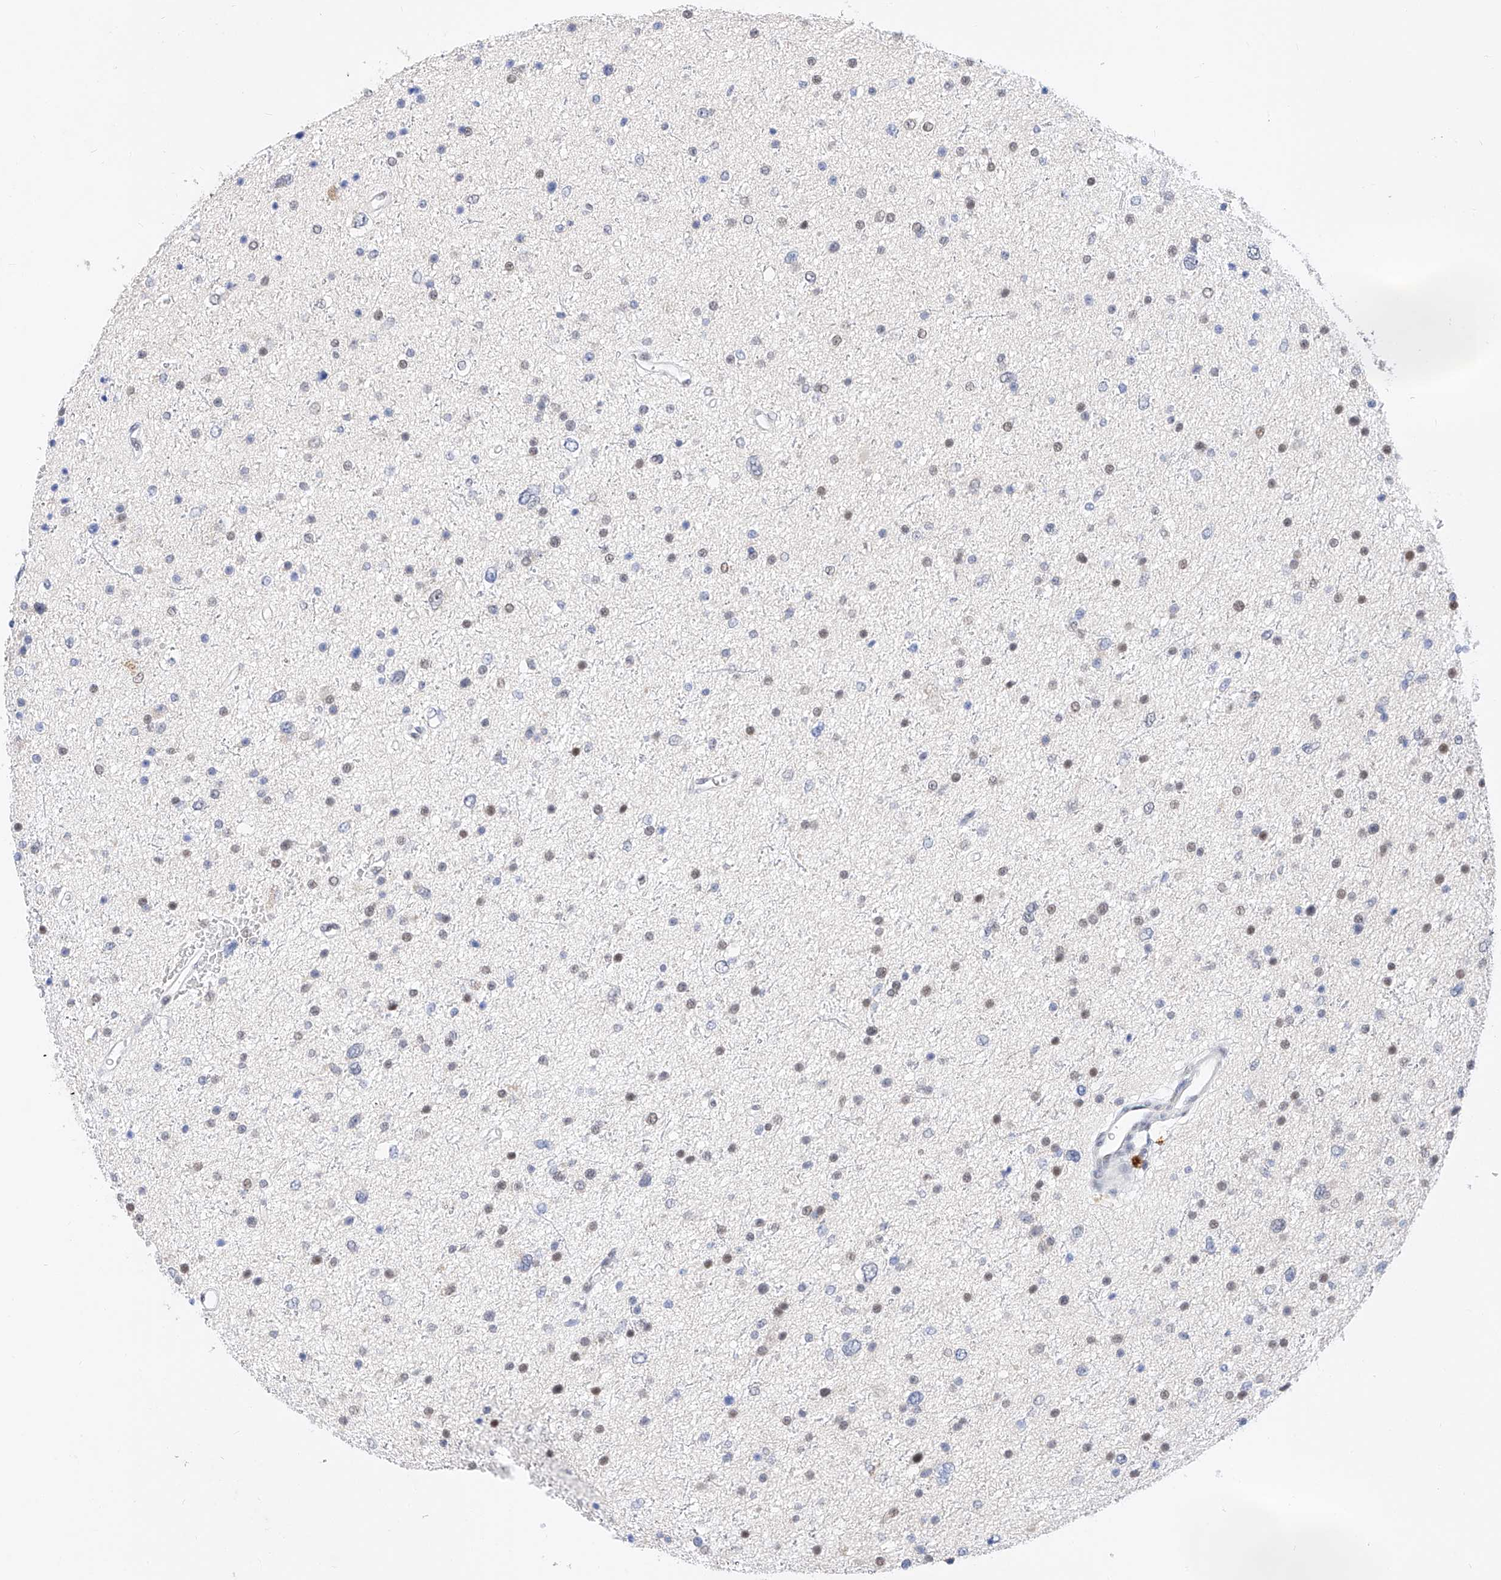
{"staining": {"intensity": "weak", "quantity": "<25%", "location": "nuclear"}, "tissue": "glioma", "cell_type": "Tumor cells", "image_type": "cancer", "snomed": [{"axis": "morphology", "description": "Glioma, malignant, Low grade"}, {"axis": "topography", "description": "Brain"}], "caption": "The immunohistochemistry (IHC) image has no significant staining in tumor cells of glioma tissue.", "gene": "KCNJ1", "patient": {"sex": "female", "age": 37}}